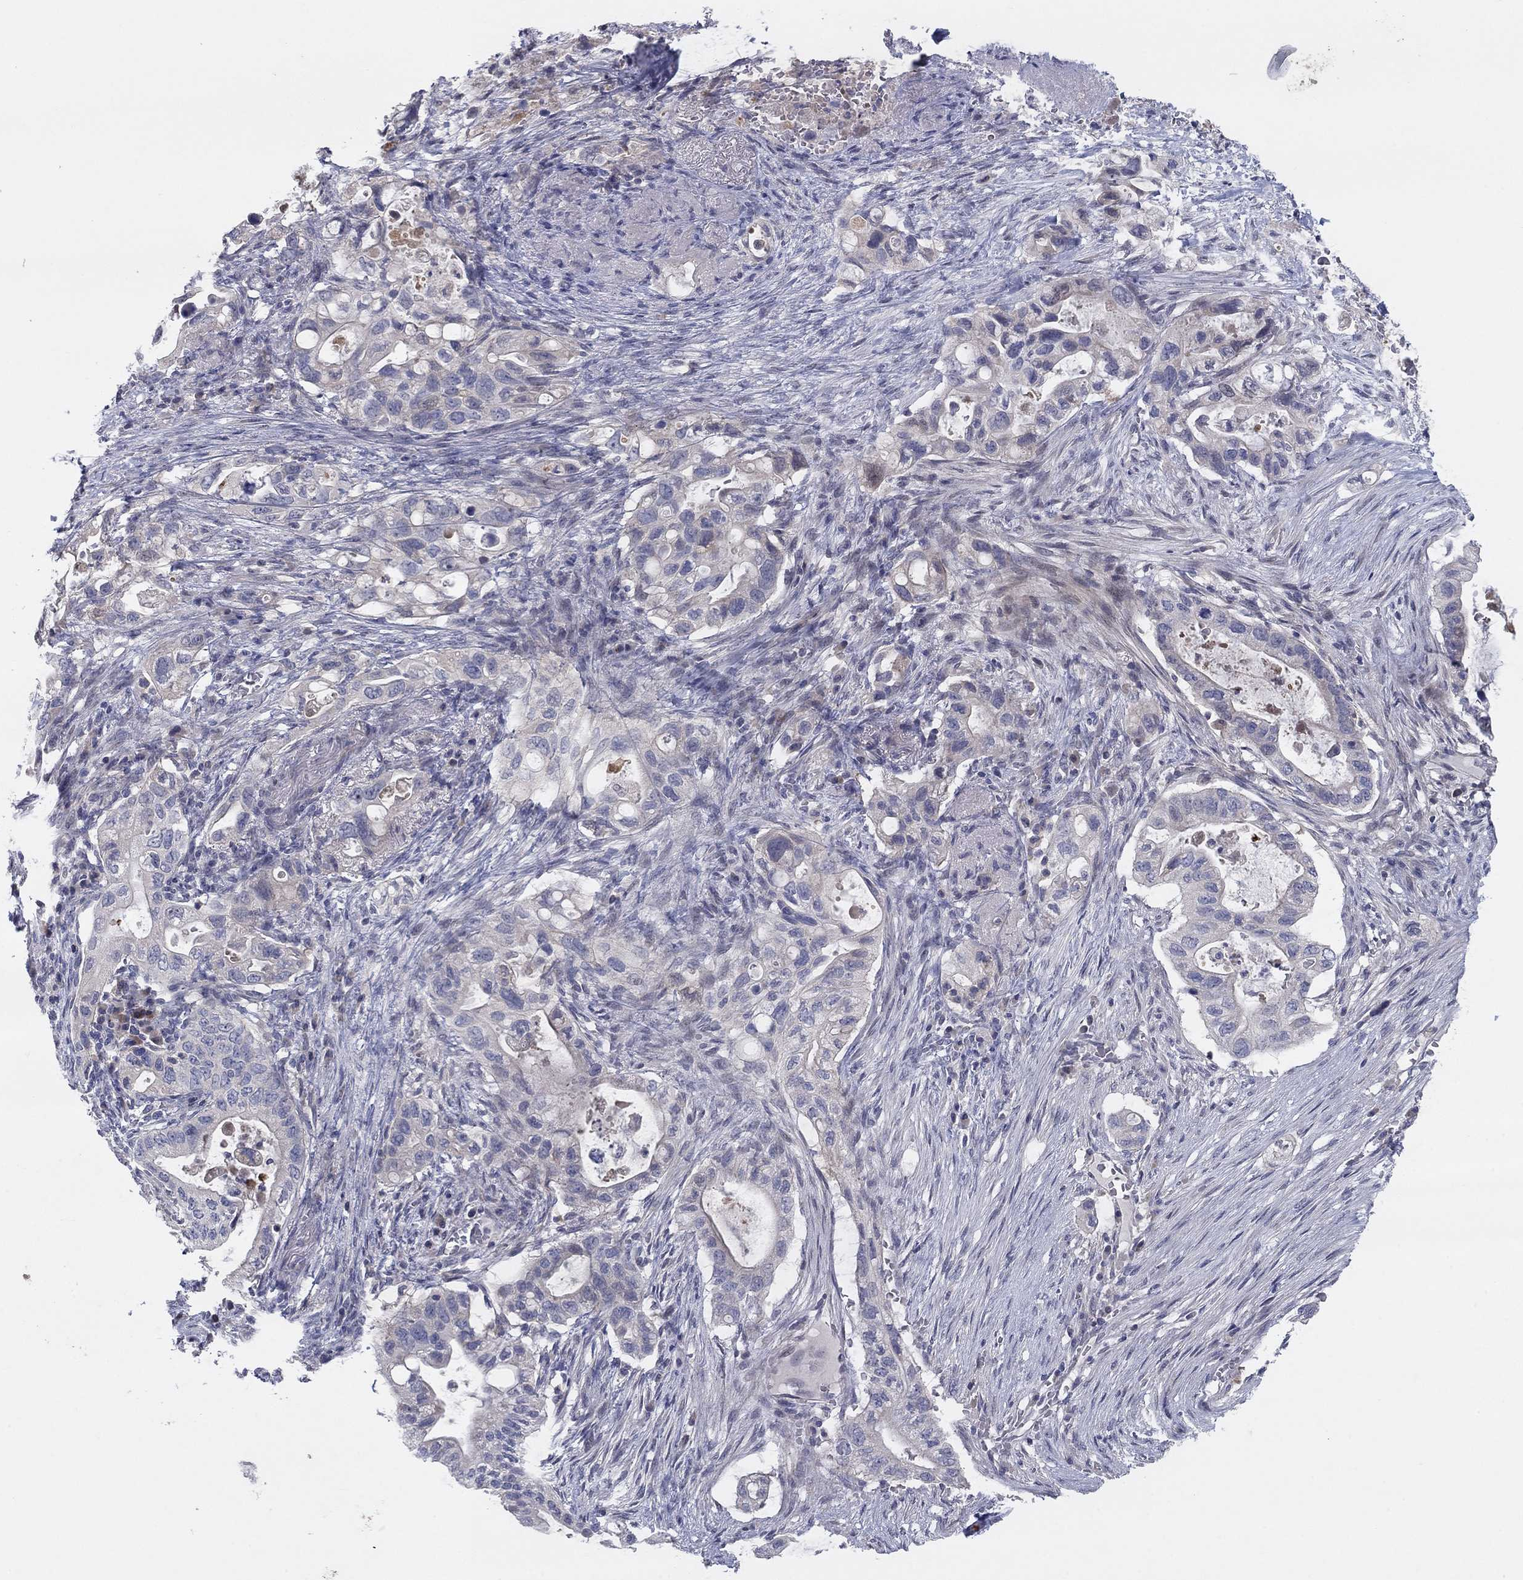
{"staining": {"intensity": "negative", "quantity": "none", "location": "none"}, "tissue": "pancreatic cancer", "cell_type": "Tumor cells", "image_type": "cancer", "snomed": [{"axis": "morphology", "description": "Adenocarcinoma, NOS"}, {"axis": "topography", "description": "Pancreas"}], "caption": "This is a micrograph of IHC staining of adenocarcinoma (pancreatic), which shows no staining in tumor cells. (DAB IHC with hematoxylin counter stain).", "gene": "AMN1", "patient": {"sex": "female", "age": 72}}